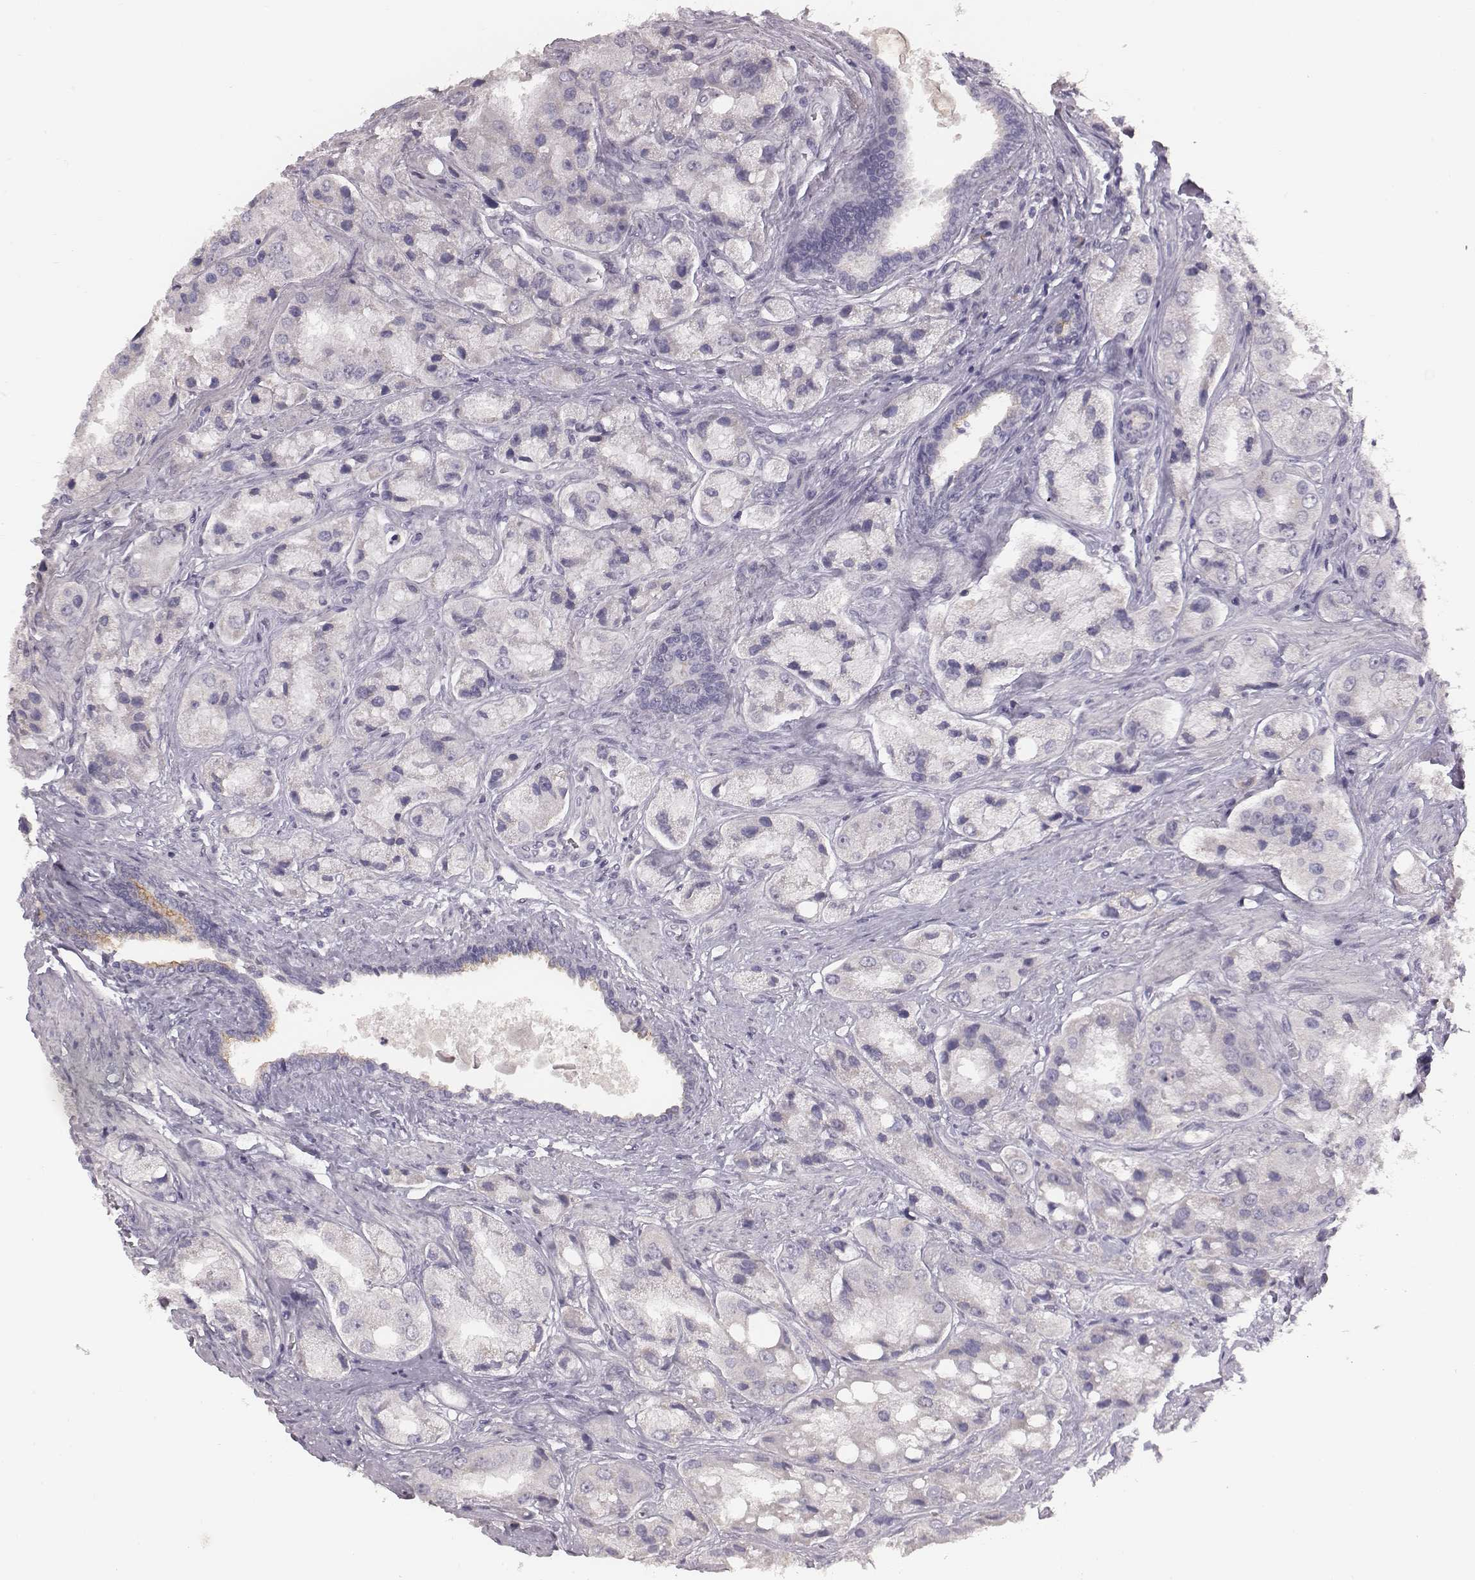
{"staining": {"intensity": "negative", "quantity": "none", "location": "none"}, "tissue": "prostate cancer", "cell_type": "Tumor cells", "image_type": "cancer", "snomed": [{"axis": "morphology", "description": "Adenocarcinoma, Low grade"}, {"axis": "topography", "description": "Prostate"}], "caption": "This micrograph is of prostate cancer (adenocarcinoma (low-grade)) stained with IHC to label a protein in brown with the nuclei are counter-stained blue. There is no positivity in tumor cells.", "gene": "CFTR", "patient": {"sex": "male", "age": 69}}